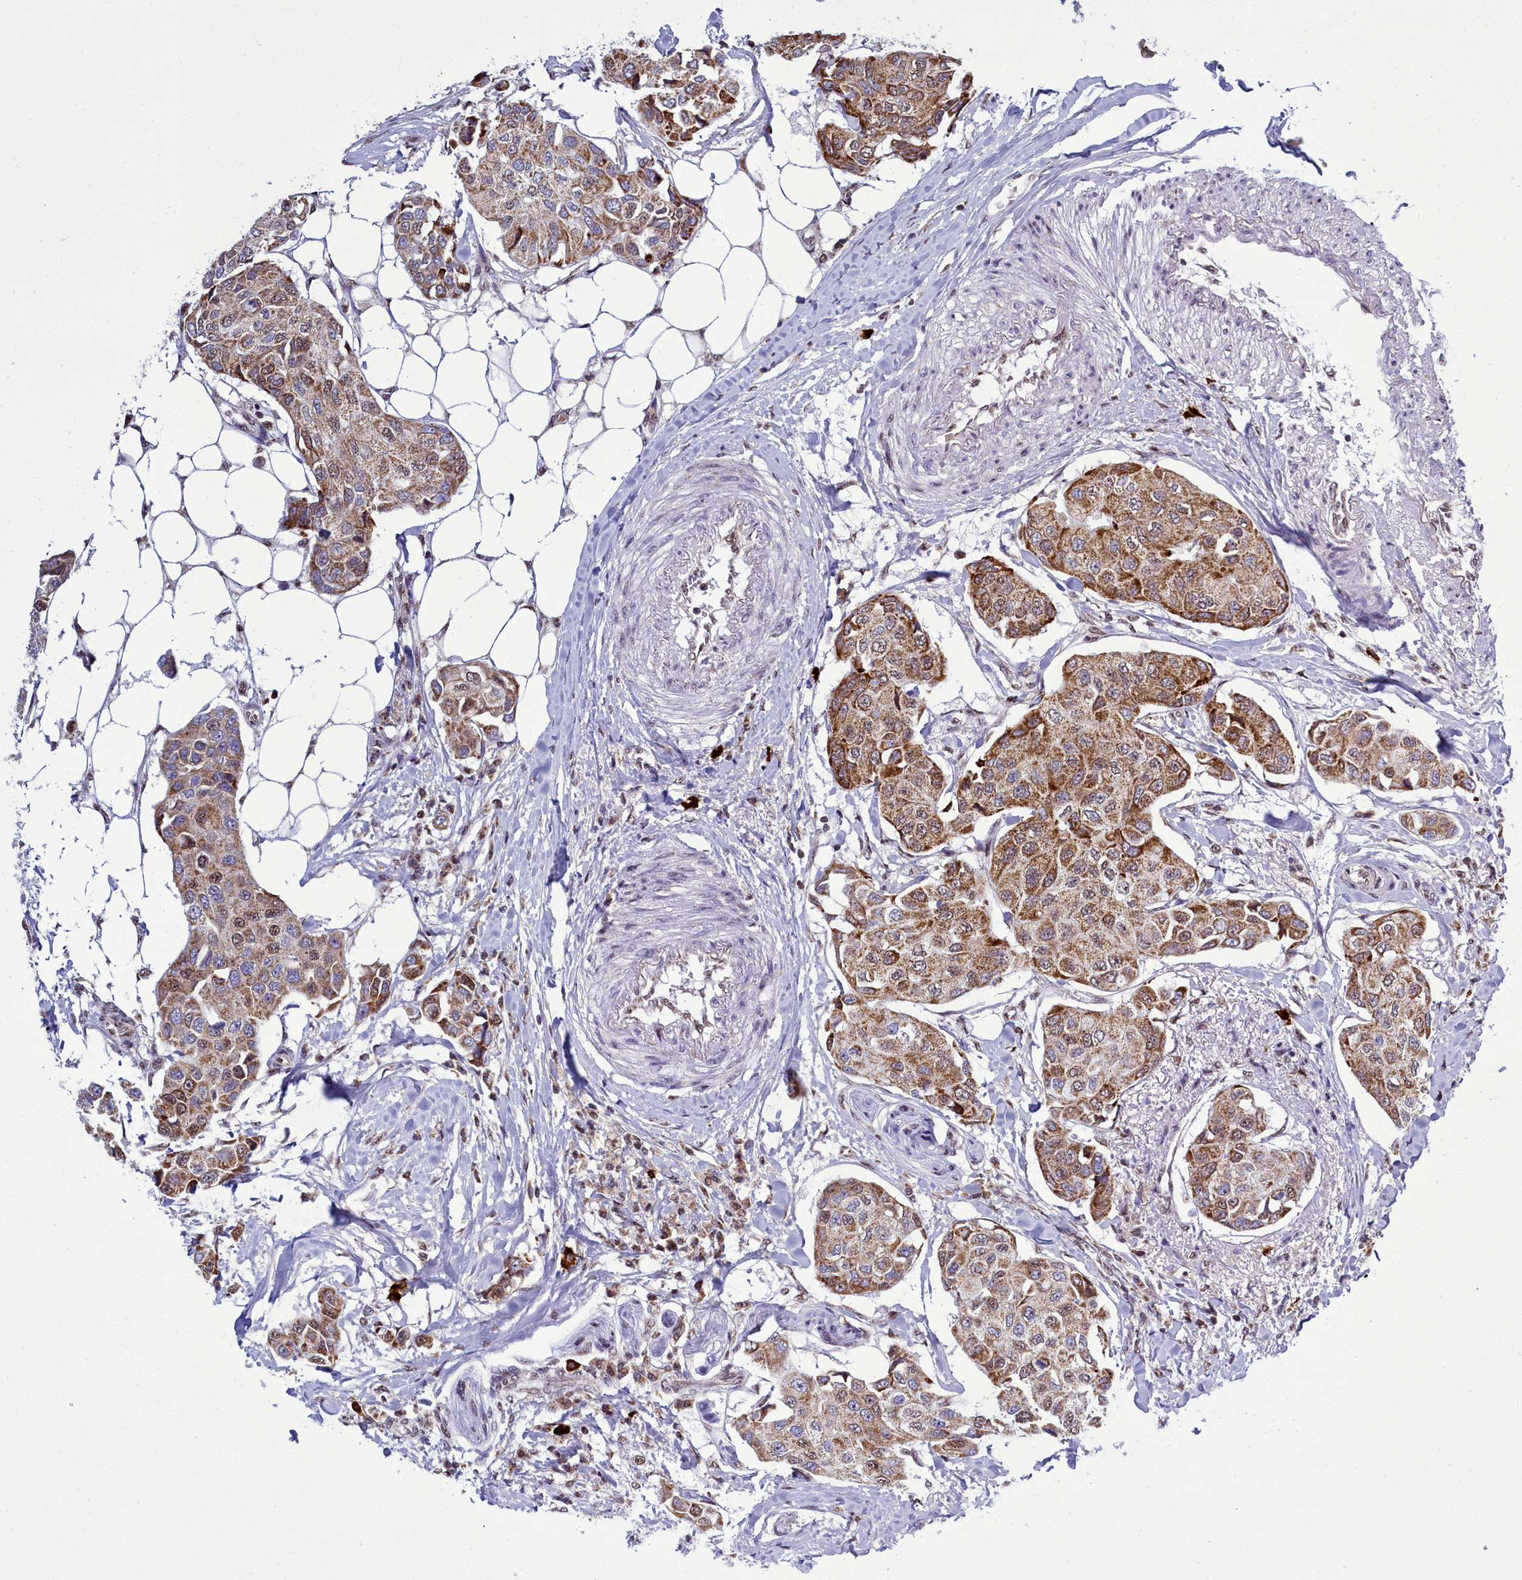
{"staining": {"intensity": "moderate", "quantity": ">75%", "location": "cytoplasmic/membranous,nuclear"}, "tissue": "breast cancer", "cell_type": "Tumor cells", "image_type": "cancer", "snomed": [{"axis": "morphology", "description": "Duct carcinoma"}, {"axis": "topography", "description": "Breast"}], "caption": "Breast intraductal carcinoma stained for a protein (brown) displays moderate cytoplasmic/membranous and nuclear positive staining in approximately >75% of tumor cells.", "gene": "POM121L2", "patient": {"sex": "female", "age": 80}}